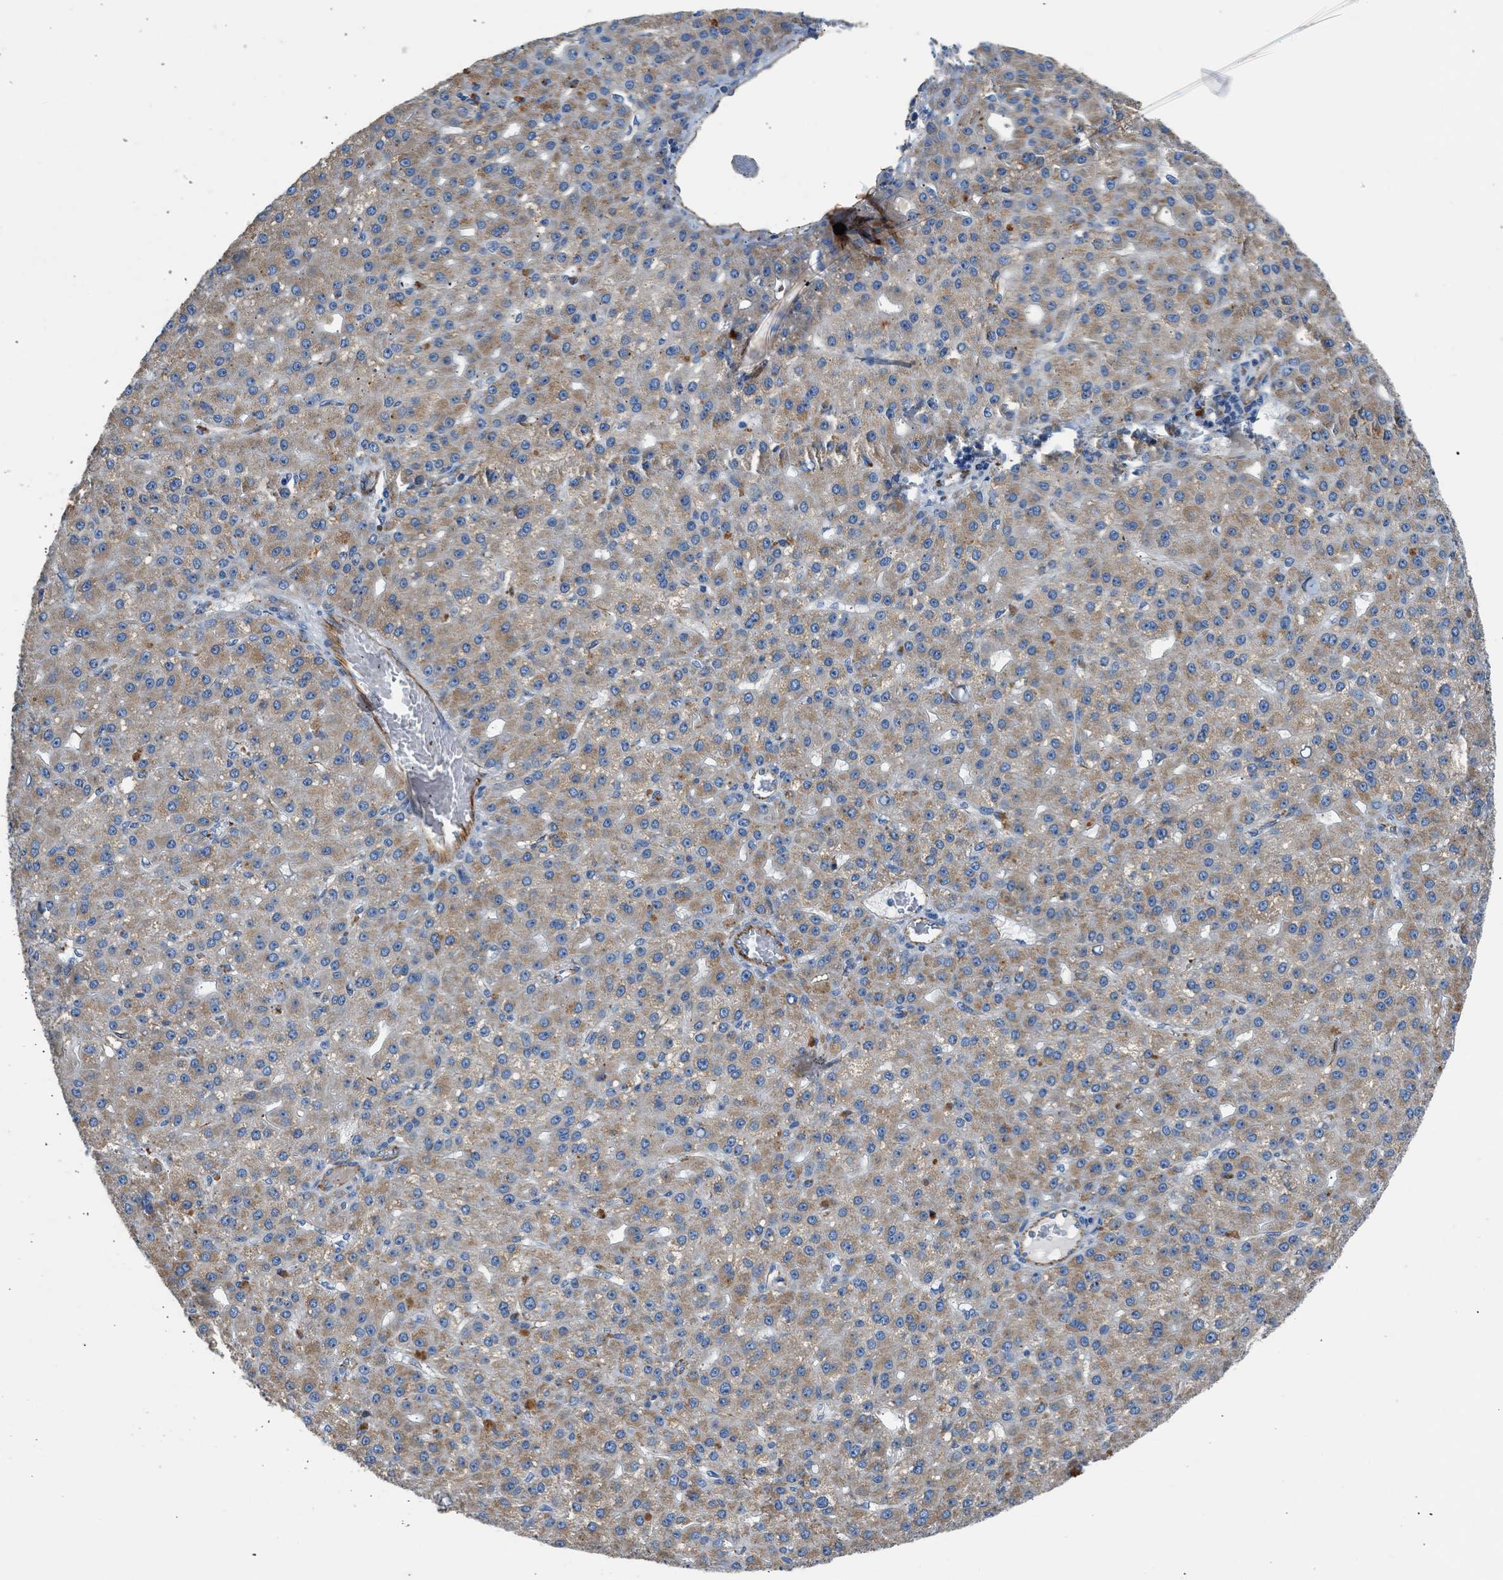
{"staining": {"intensity": "weak", "quantity": "25%-75%", "location": "cytoplasmic/membranous"}, "tissue": "liver cancer", "cell_type": "Tumor cells", "image_type": "cancer", "snomed": [{"axis": "morphology", "description": "Carcinoma, Hepatocellular, NOS"}, {"axis": "topography", "description": "Liver"}], "caption": "Human liver cancer stained with a protein marker shows weak staining in tumor cells.", "gene": "ULK4", "patient": {"sex": "male", "age": 67}}